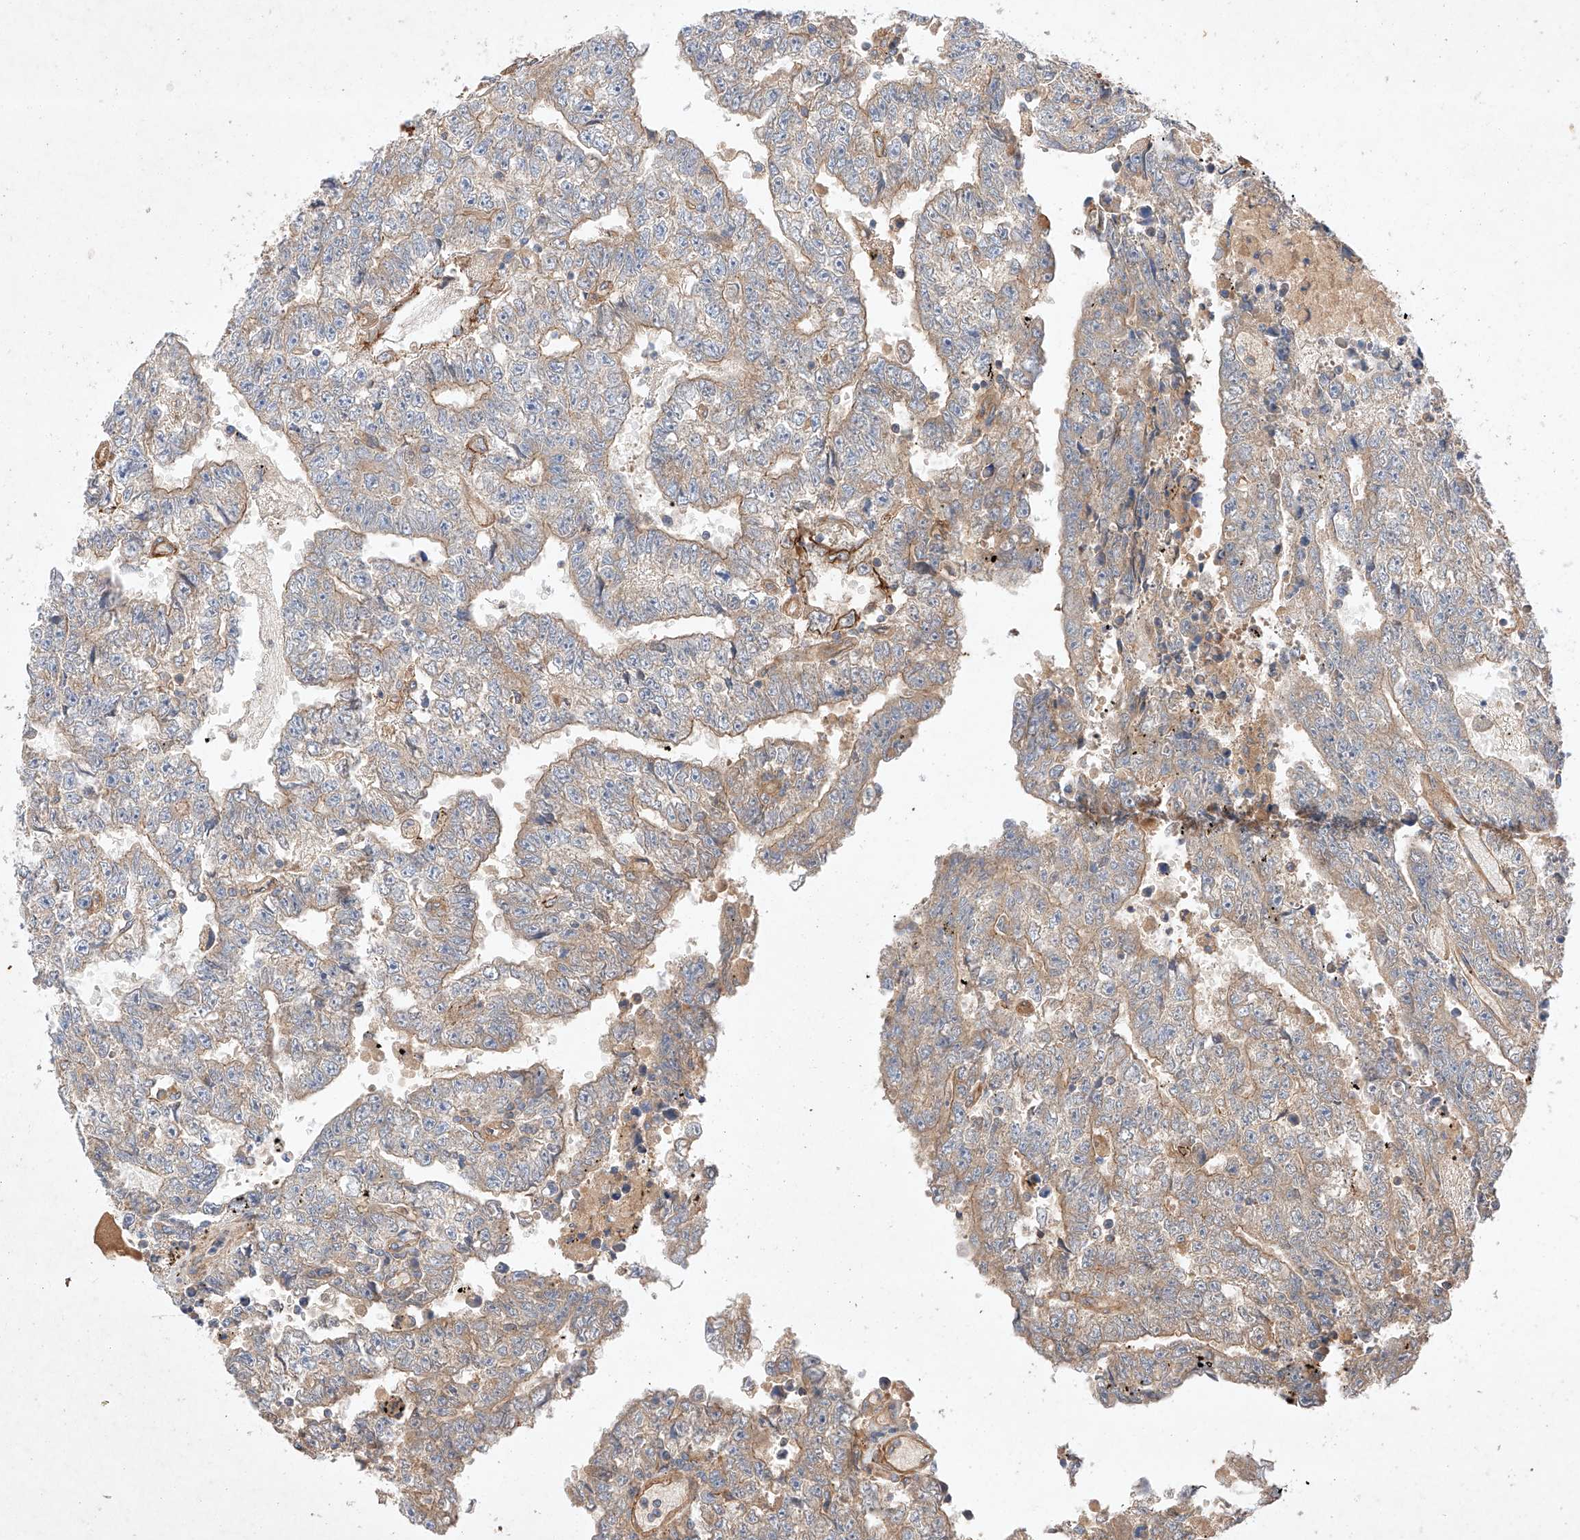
{"staining": {"intensity": "moderate", "quantity": "25%-75%", "location": "cytoplasmic/membranous"}, "tissue": "testis cancer", "cell_type": "Tumor cells", "image_type": "cancer", "snomed": [{"axis": "morphology", "description": "Carcinoma, Embryonal, NOS"}, {"axis": "topography", "description": "Testis"}], "caption": "This histopathology image shows immunohistochemistry staining of human testis cancer (embryonal carcinoma), with medium moderate cytoplasmic/membranous positivity in about 25%-75% of tumor cells.", "gene": "RAB23", "patient": {"sex": "male", "age": 25}}